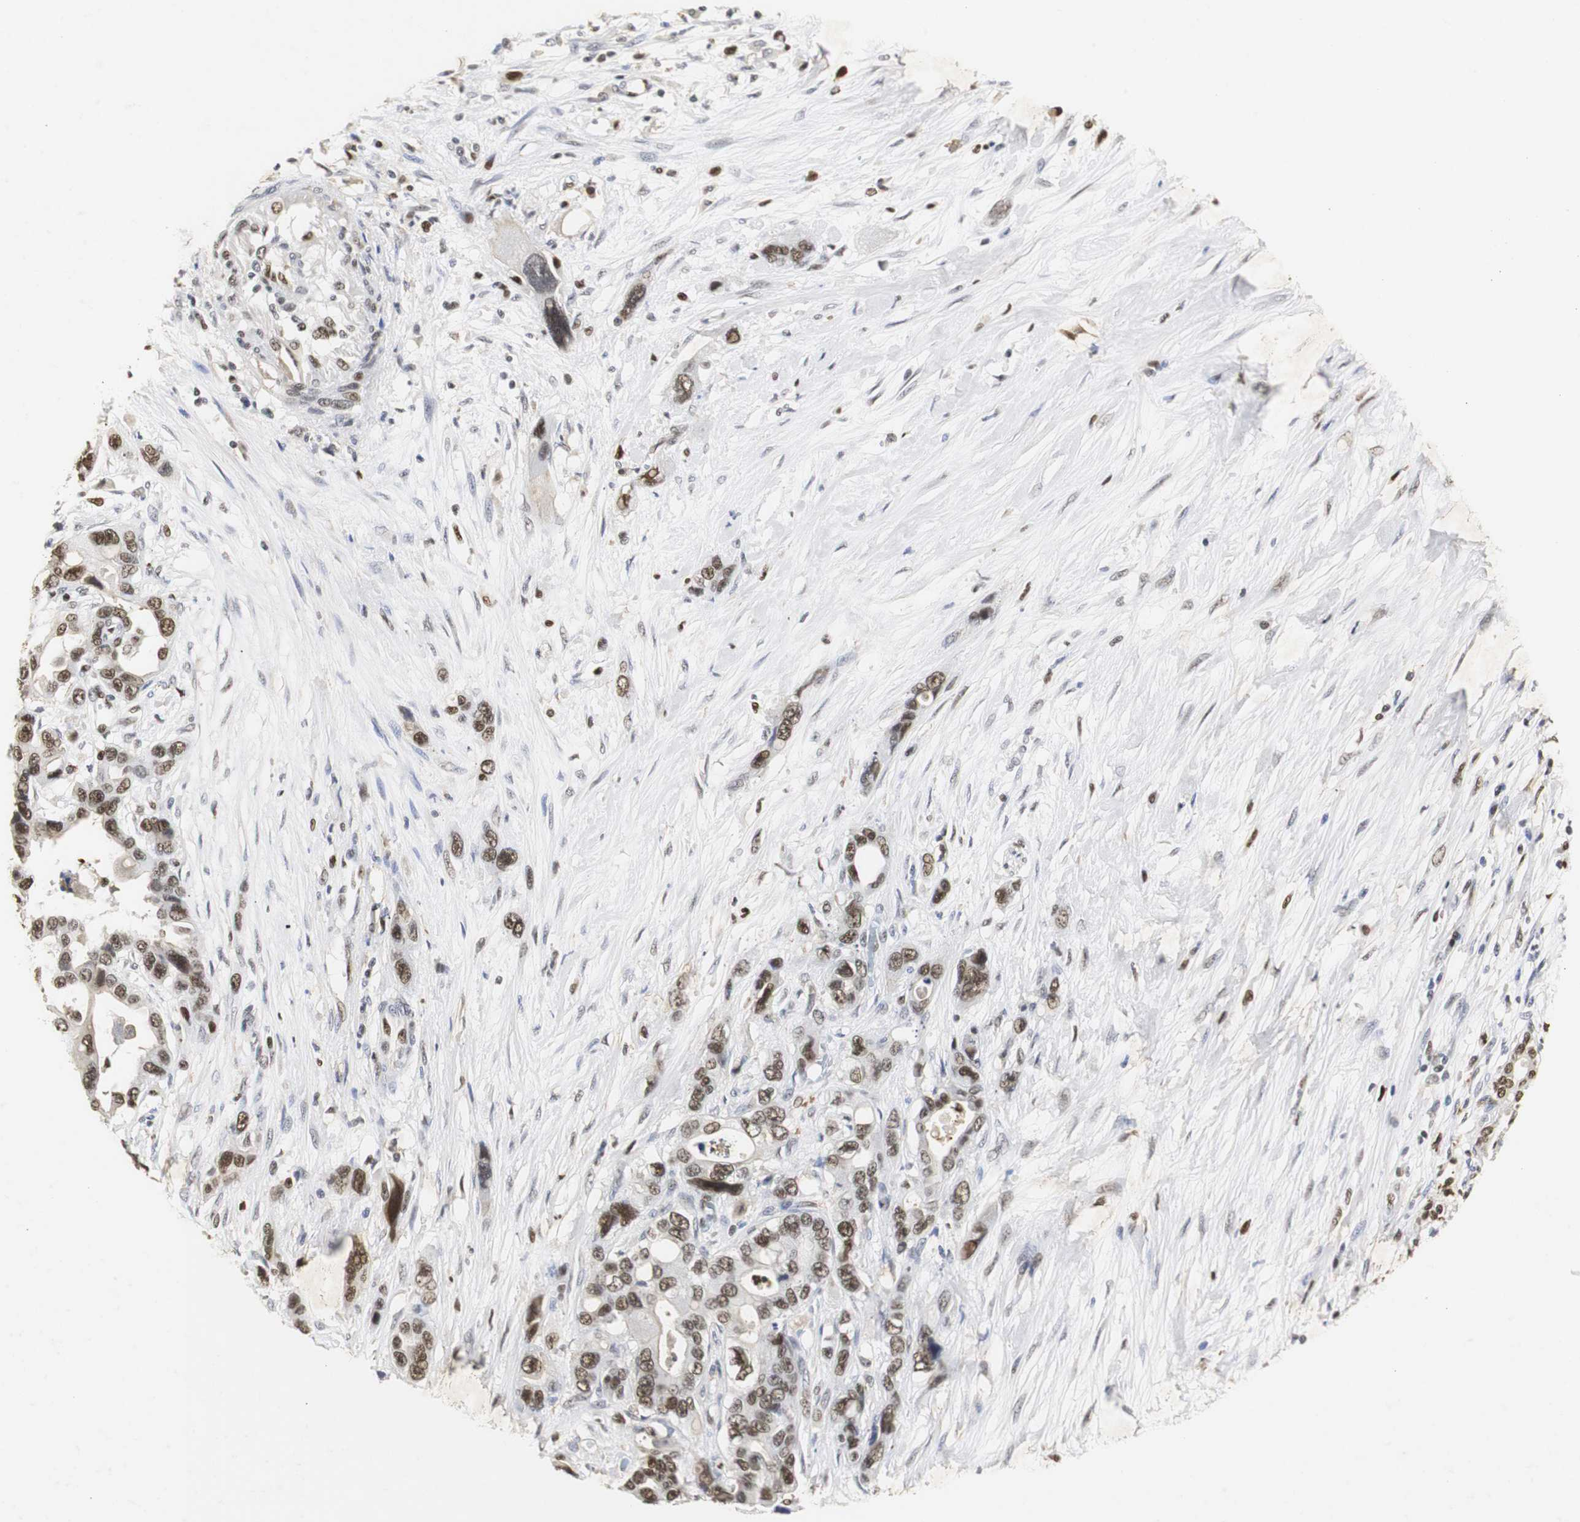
{"staining": {"intensity": "strong", "quantity": ">75%", "location": "nuclear"}, "tissue": "pancreatic cancer", "cell_type": "Tumor cells", "image_type": "cancer", "snomed": [{"axis": "morphology", "description": "Adenocarcinoma, NOS"}, {"axis": "topography", "description": "Pancreas"}], "caption": "Immunohistochemistry staining of pancreatic adenocarcinoma, which reveals high levels of strong nuclear staining in about >75% of tumor cells indicating strong nuclear protein staining. The staining was performed using DAB (brown) for protein detection and nuclei were counterstained in hematoxylin (blue).", "gene": "ZFC3H1", "patient": {"sex": "male", "age": 46}}